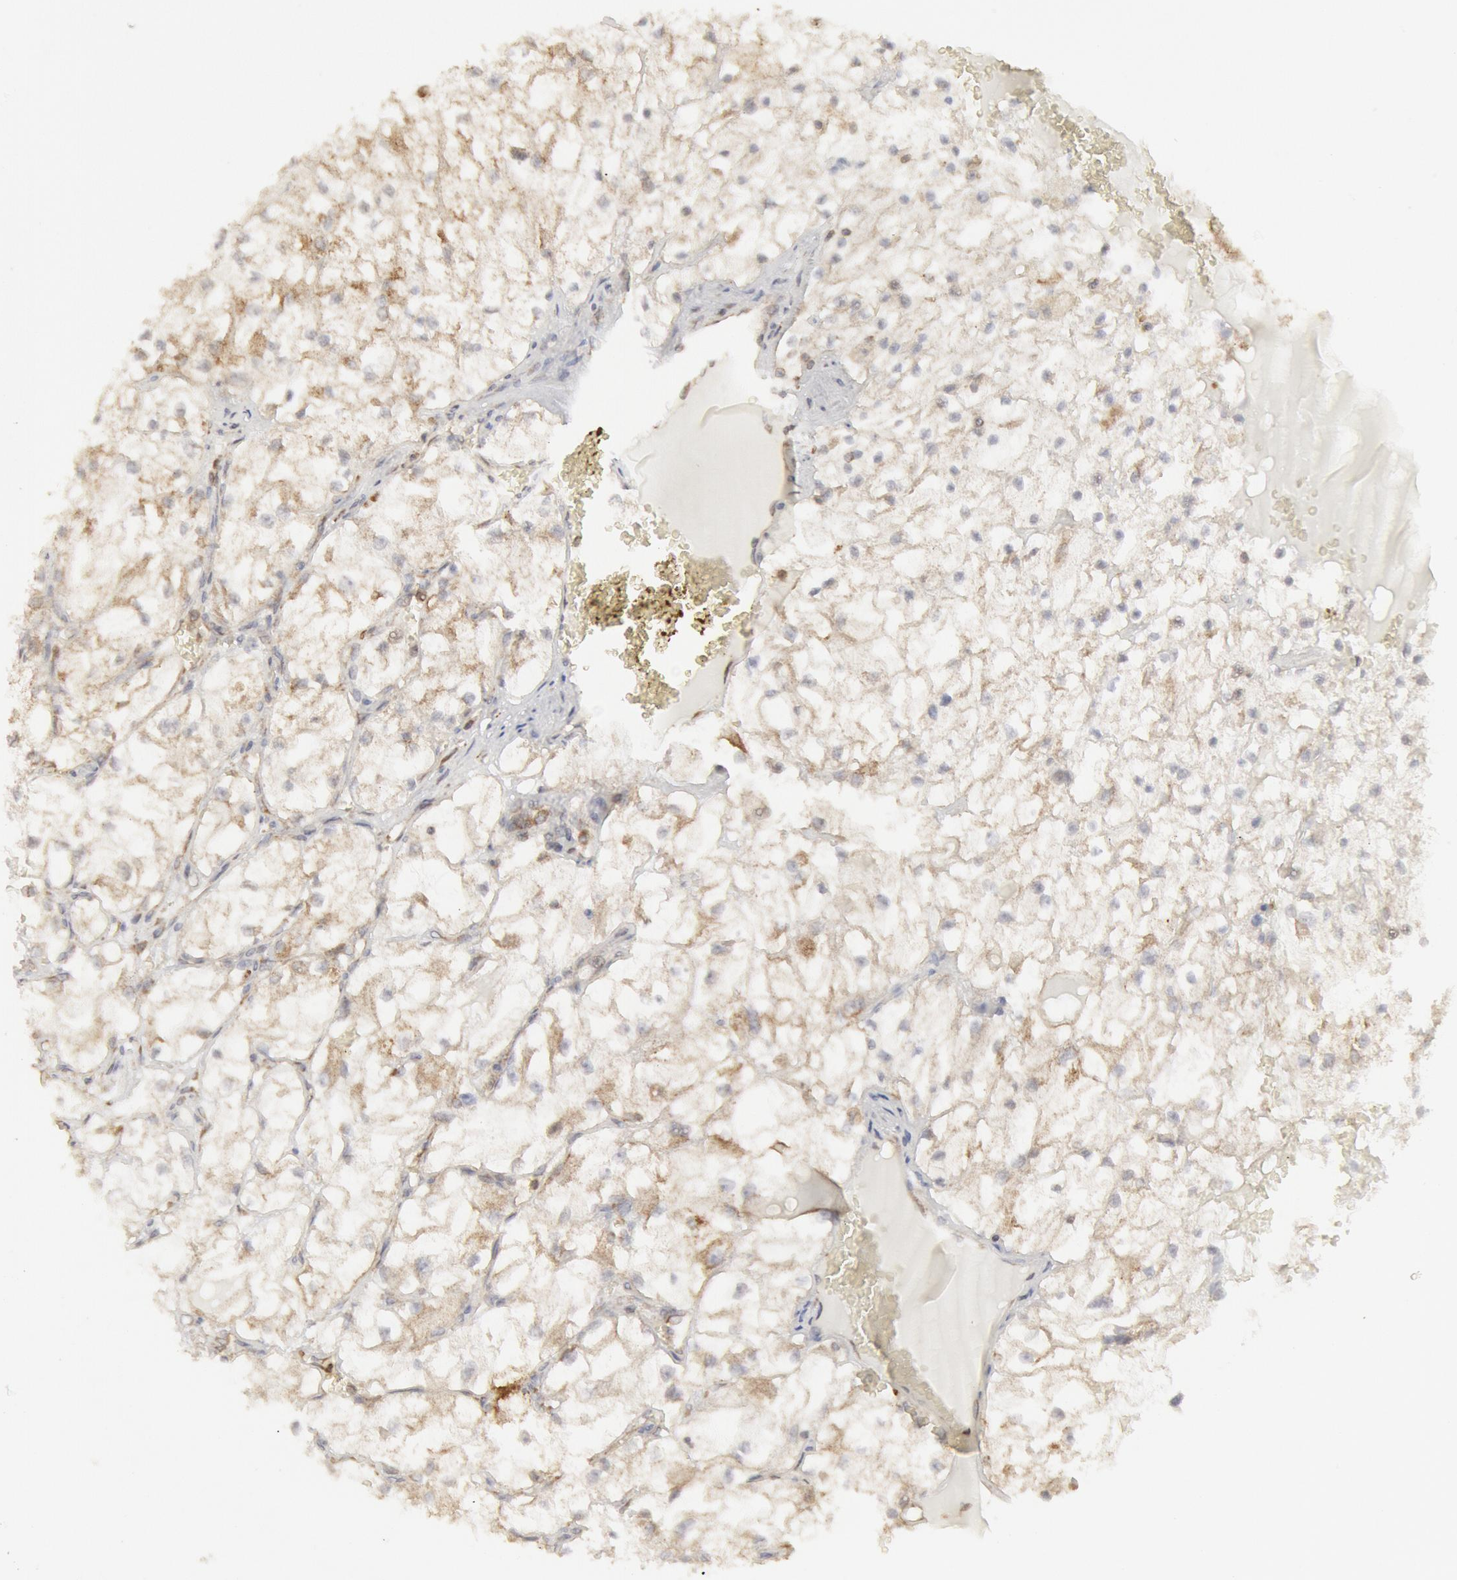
{"staining": {"intensity": "negative", "quantity": "none", "location": "none"}, "tissue": "renal cancer", "cell_type": "Tumor cells", "image_type": "cancer", "snomed": [{"axis": "morphology", "description": "Adenocarcinoma, NOS"}, {"axis": "topography", "description": "Kidney"}], "caption": "A high-resolution photomicrograph shows IHC staining of renal cancer, which demonstrates no significant staining in tumor cells.", "gene": "OSBPL8", "patient": {"sex": "male", "age": 61}}